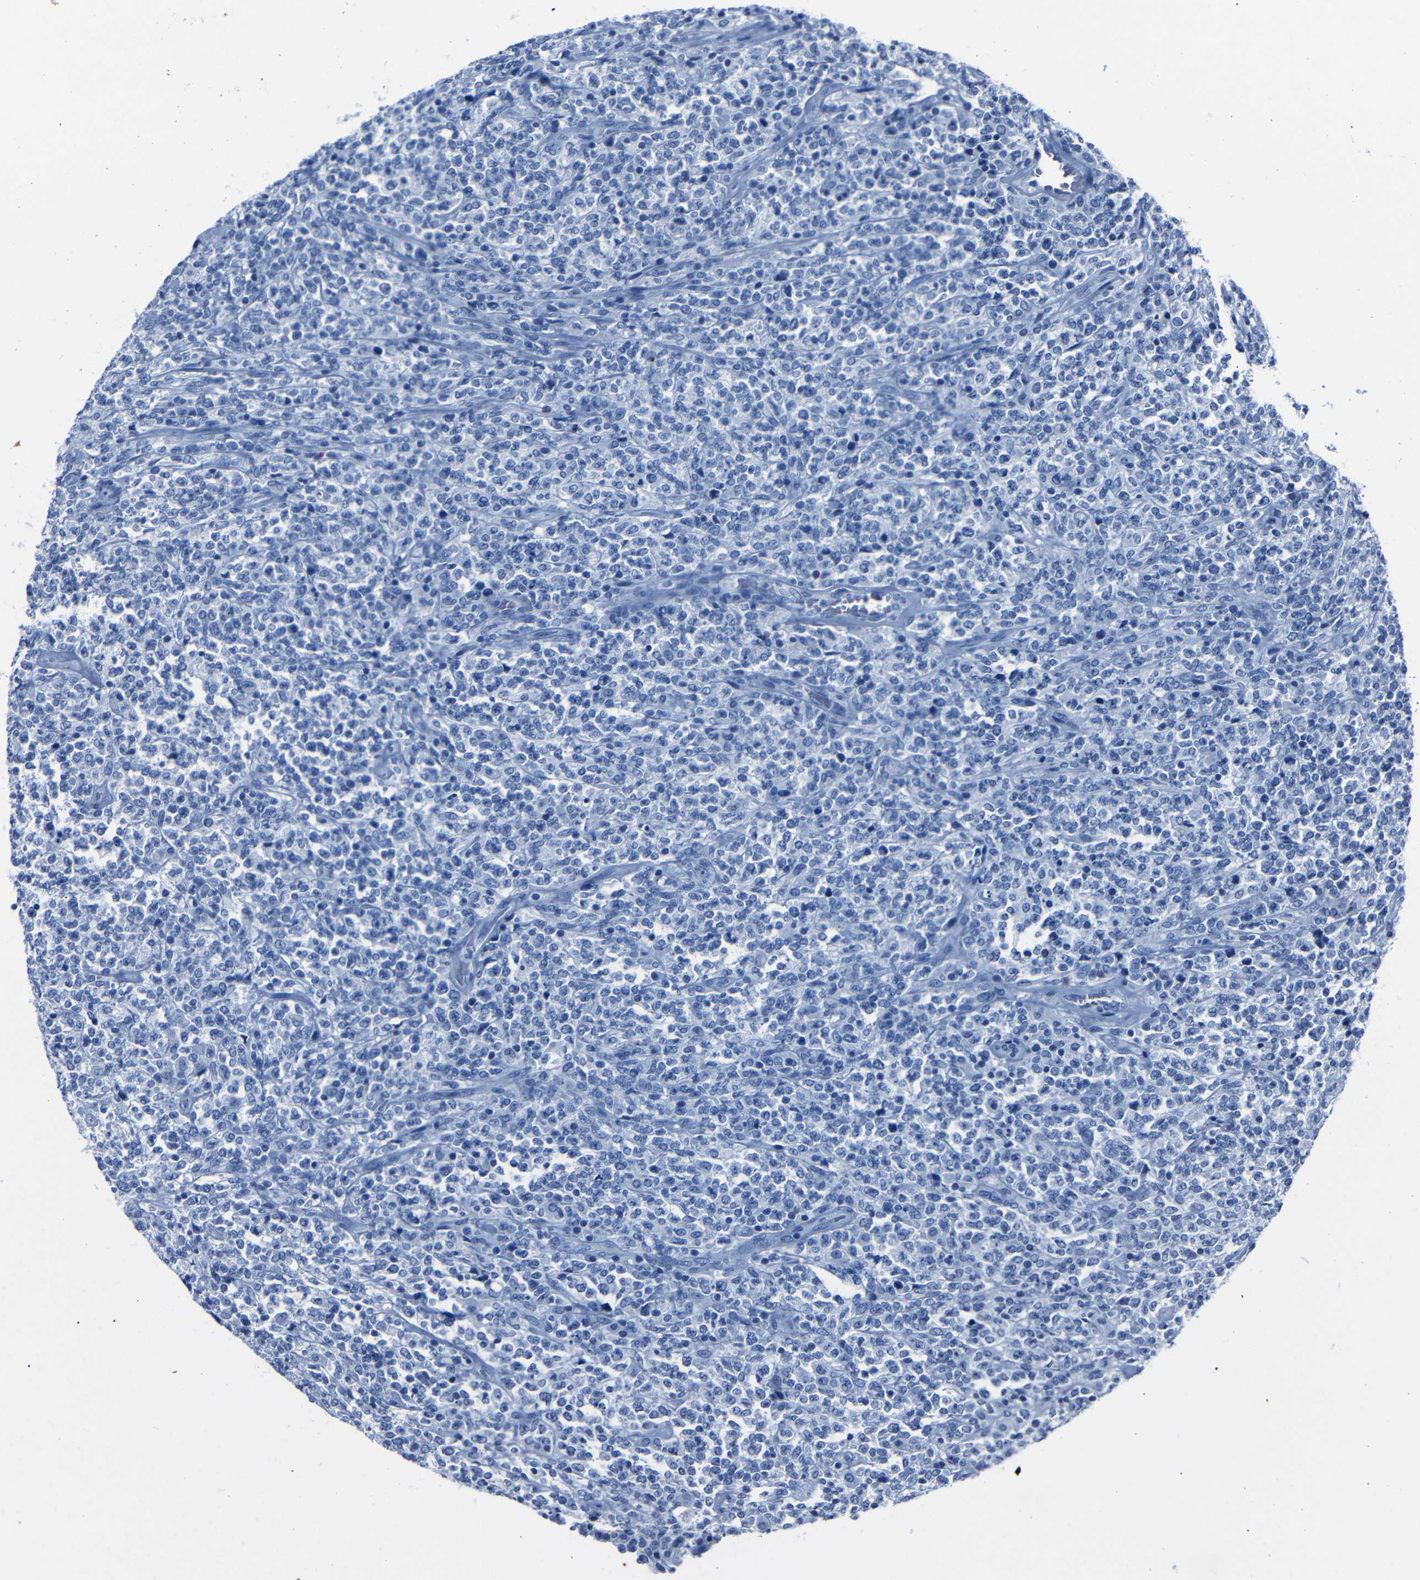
{"staining": {"intensity": "negative", "quantity": "none", "location": "none"}, "tissue": "lymphoma", "cell_type": "Tumor cells", "image_type": "cancer", "snomed": [{"axis": "morphology", "description": "Malignant lymphoma, non-Hodgkin's type, High grade"}, {"axis": "topography", "description": "Soft tissue"}], "caption": "This is an immunohistochemistry photomicrograph of lymphoma. There is no staining in tumor cells.", "gene": "CLDN11", "patient": {"sex": "male", "age": 18}}